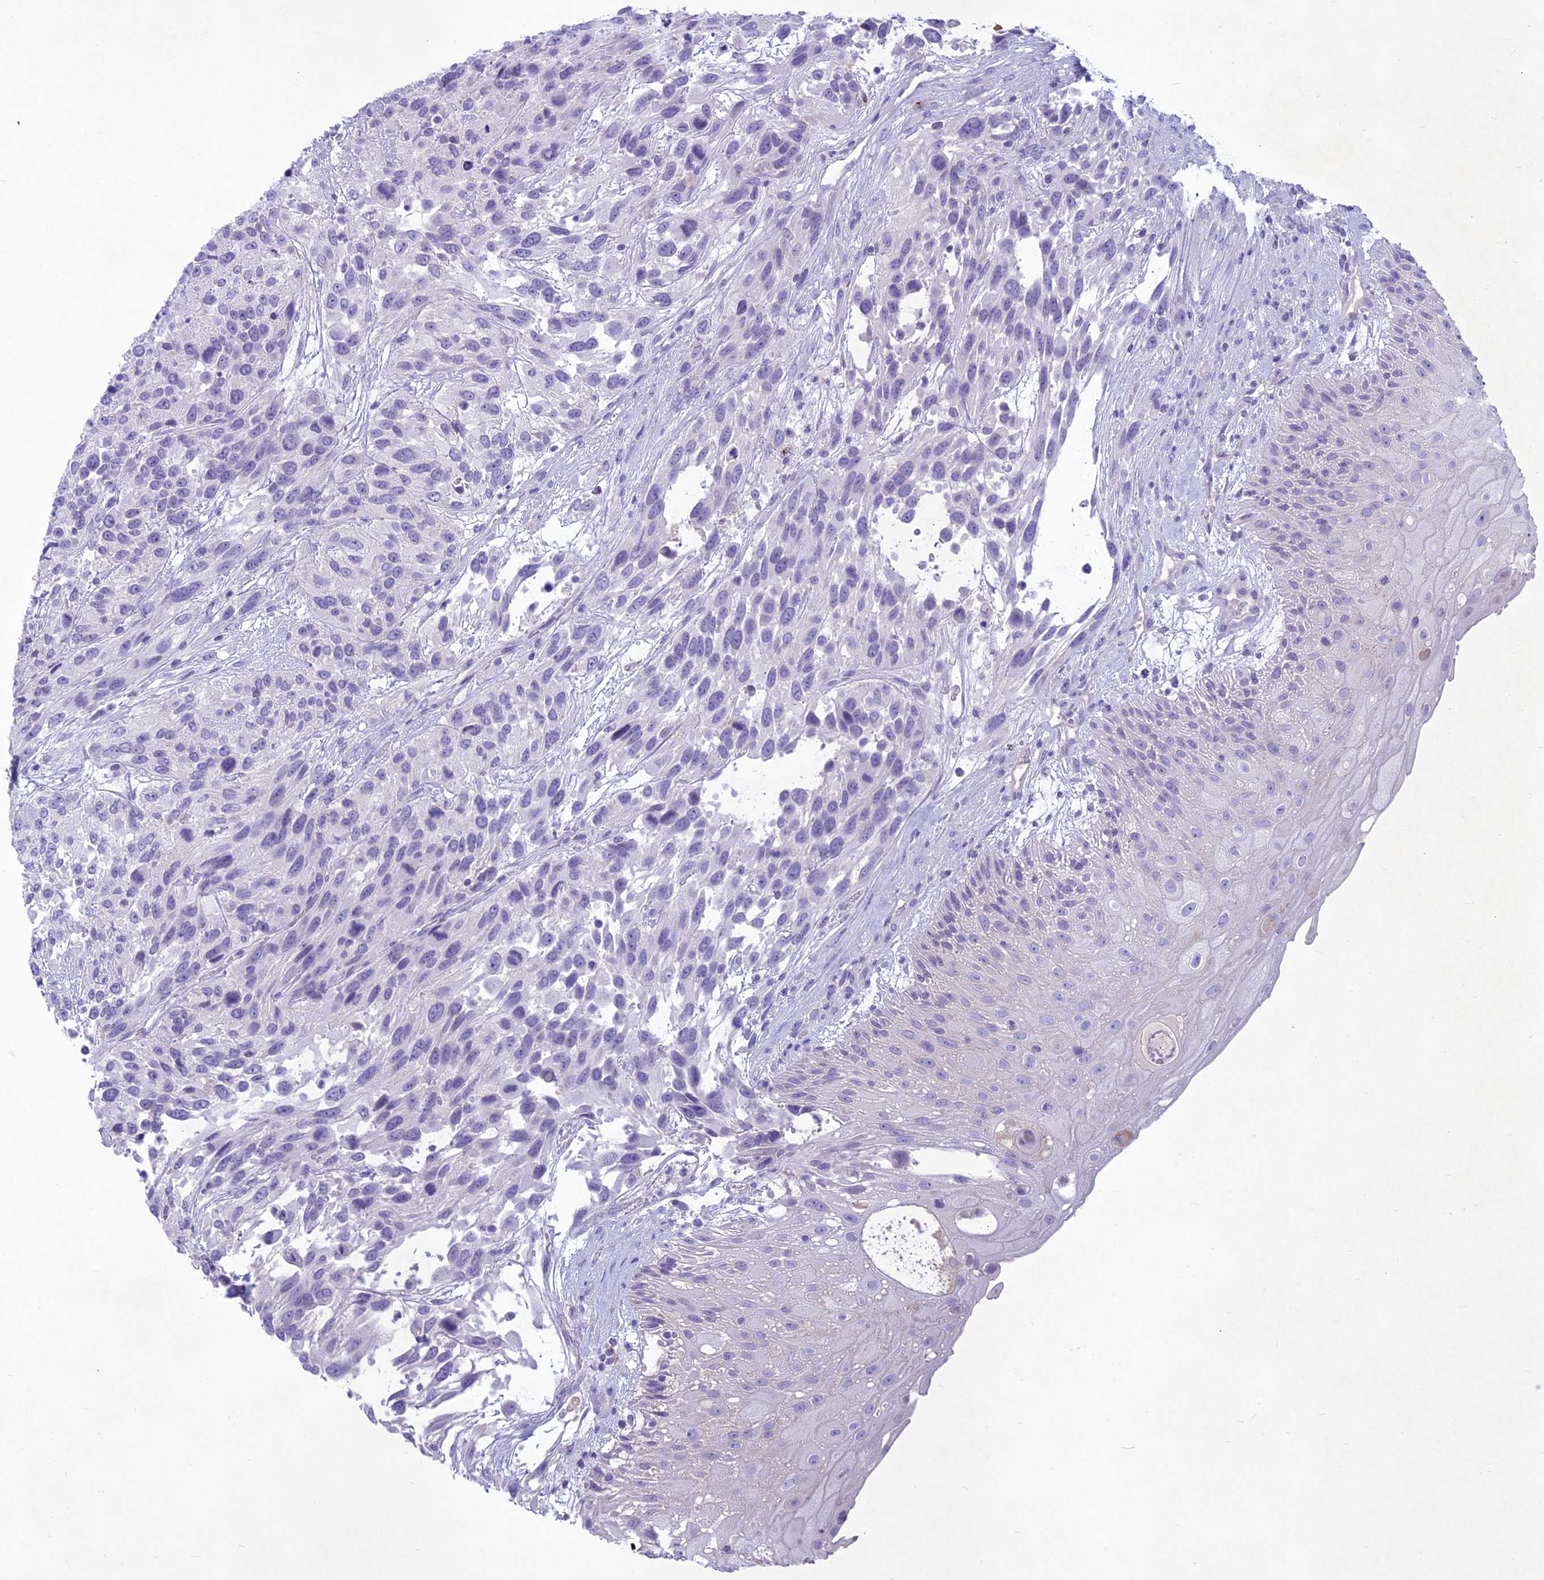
{"staining": {"intensity": "negative", "quantity": "none", "location": "none"}, "tissue": "urothelial cancer", "cell_type": "Tumor cells", "image_type": "cancer", "snomed": [{"axis": "morphology", "description": "Urothelial carcinoma, High grade"}, {"axis": "topography", "description": "Urinary bladder"}], "caption": "IHC of human high-grade urothelial carcinoma shows no positivity in tumor cells.", "gene": "IFT172", "patient": {"sex": "female", "age": 70}}